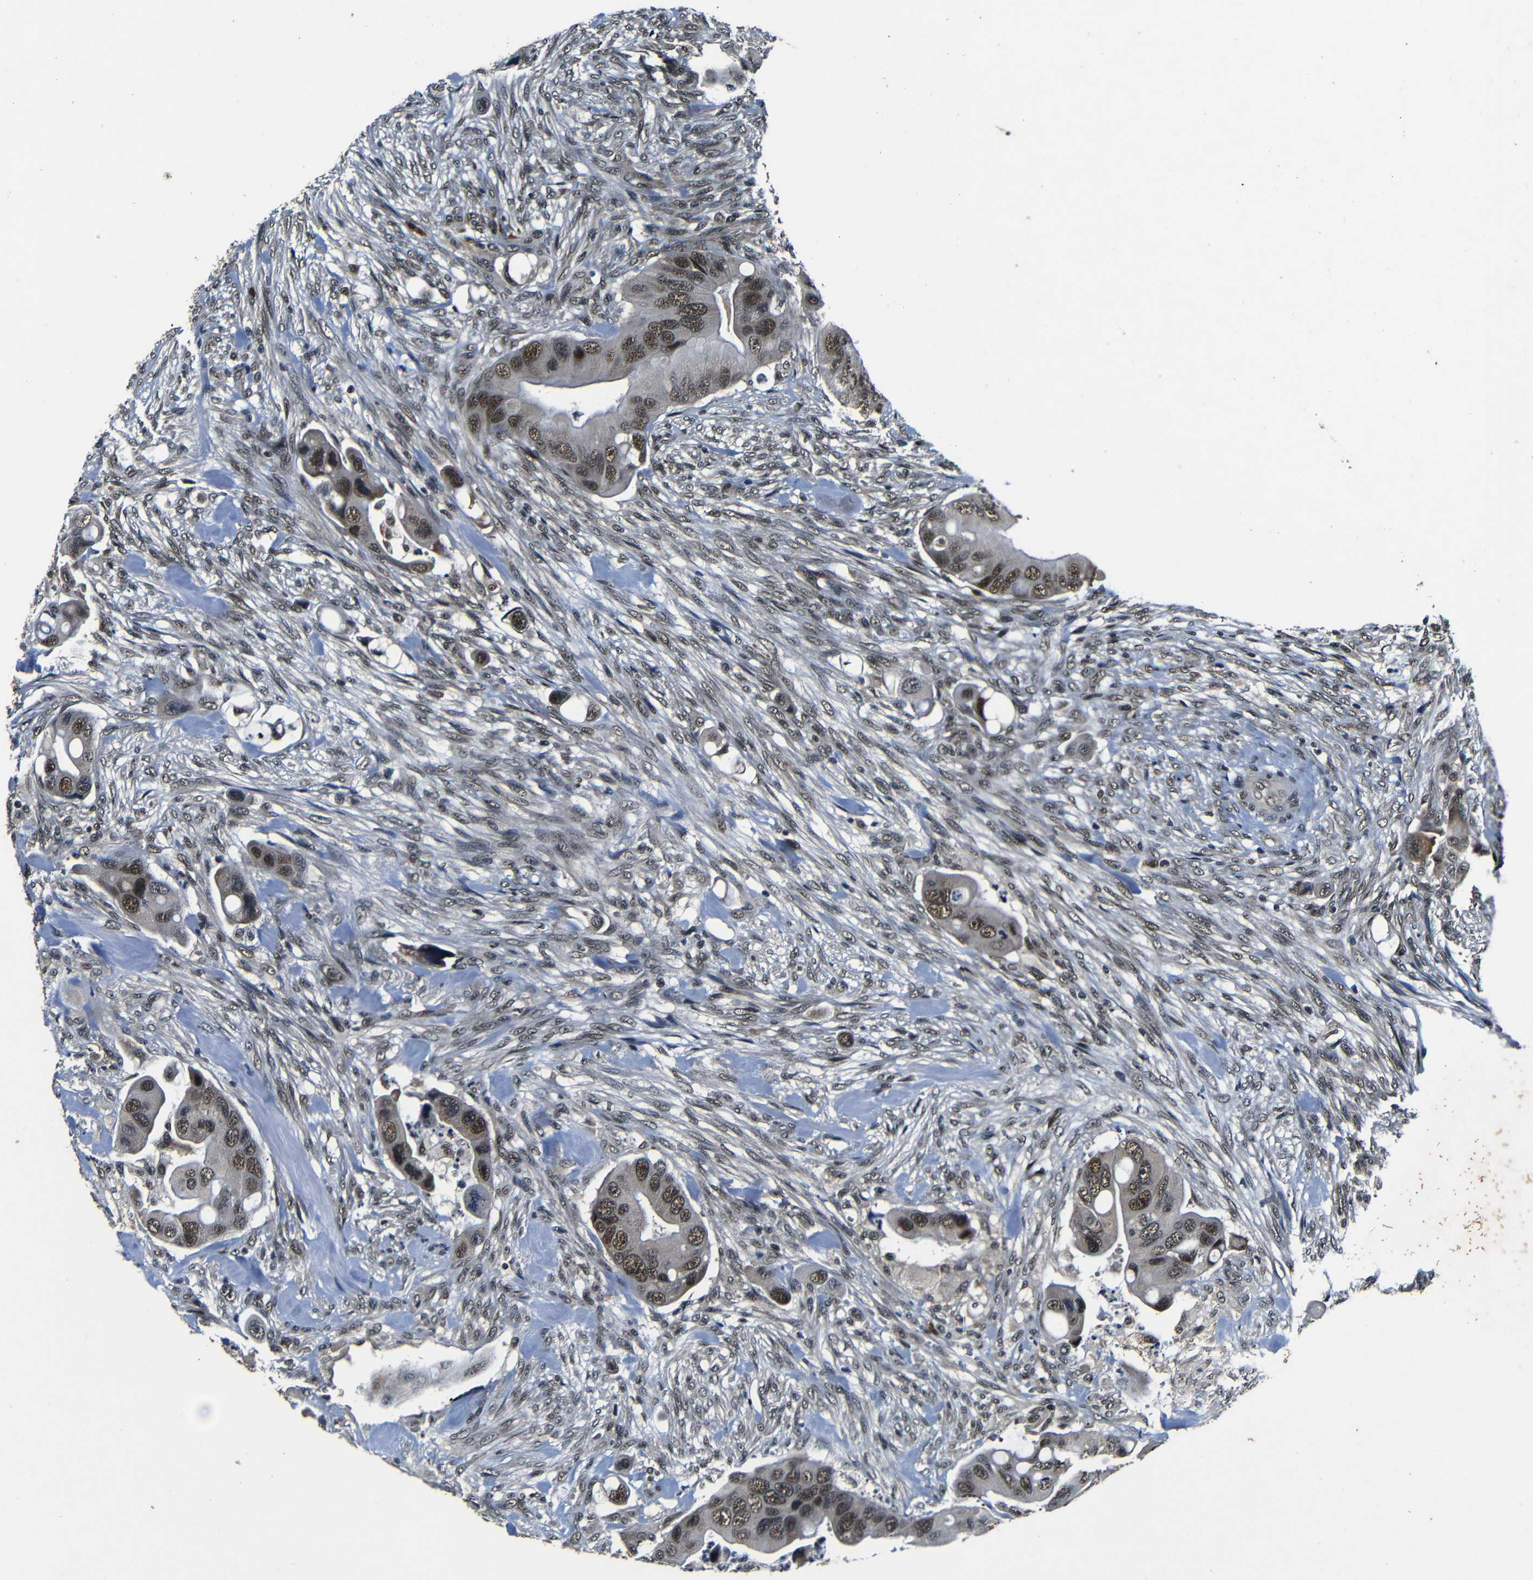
{"staining": {"intensity": "moderate", "quantity": ">75%", "location": "cytoplasmic/membranous,nuclear"}, "tissue": "colorectal cancer", "cell_type": "Tumor cells", "image_type": "cancer", "snomed": [{"axis": "morphology", "description": "Adenocarcinoma, NOS"}, {"axis": "topography", "description": "Rectum"}], "caption": "Protein staining demonstrates moderate cytoplasmic/membranous and nuclear staining in approximately >75% of tumor cells in colorectal cancer (adenocarcinoma).", "gene": "FOXD4", "patient": {"sex": "female", "age": 57}}